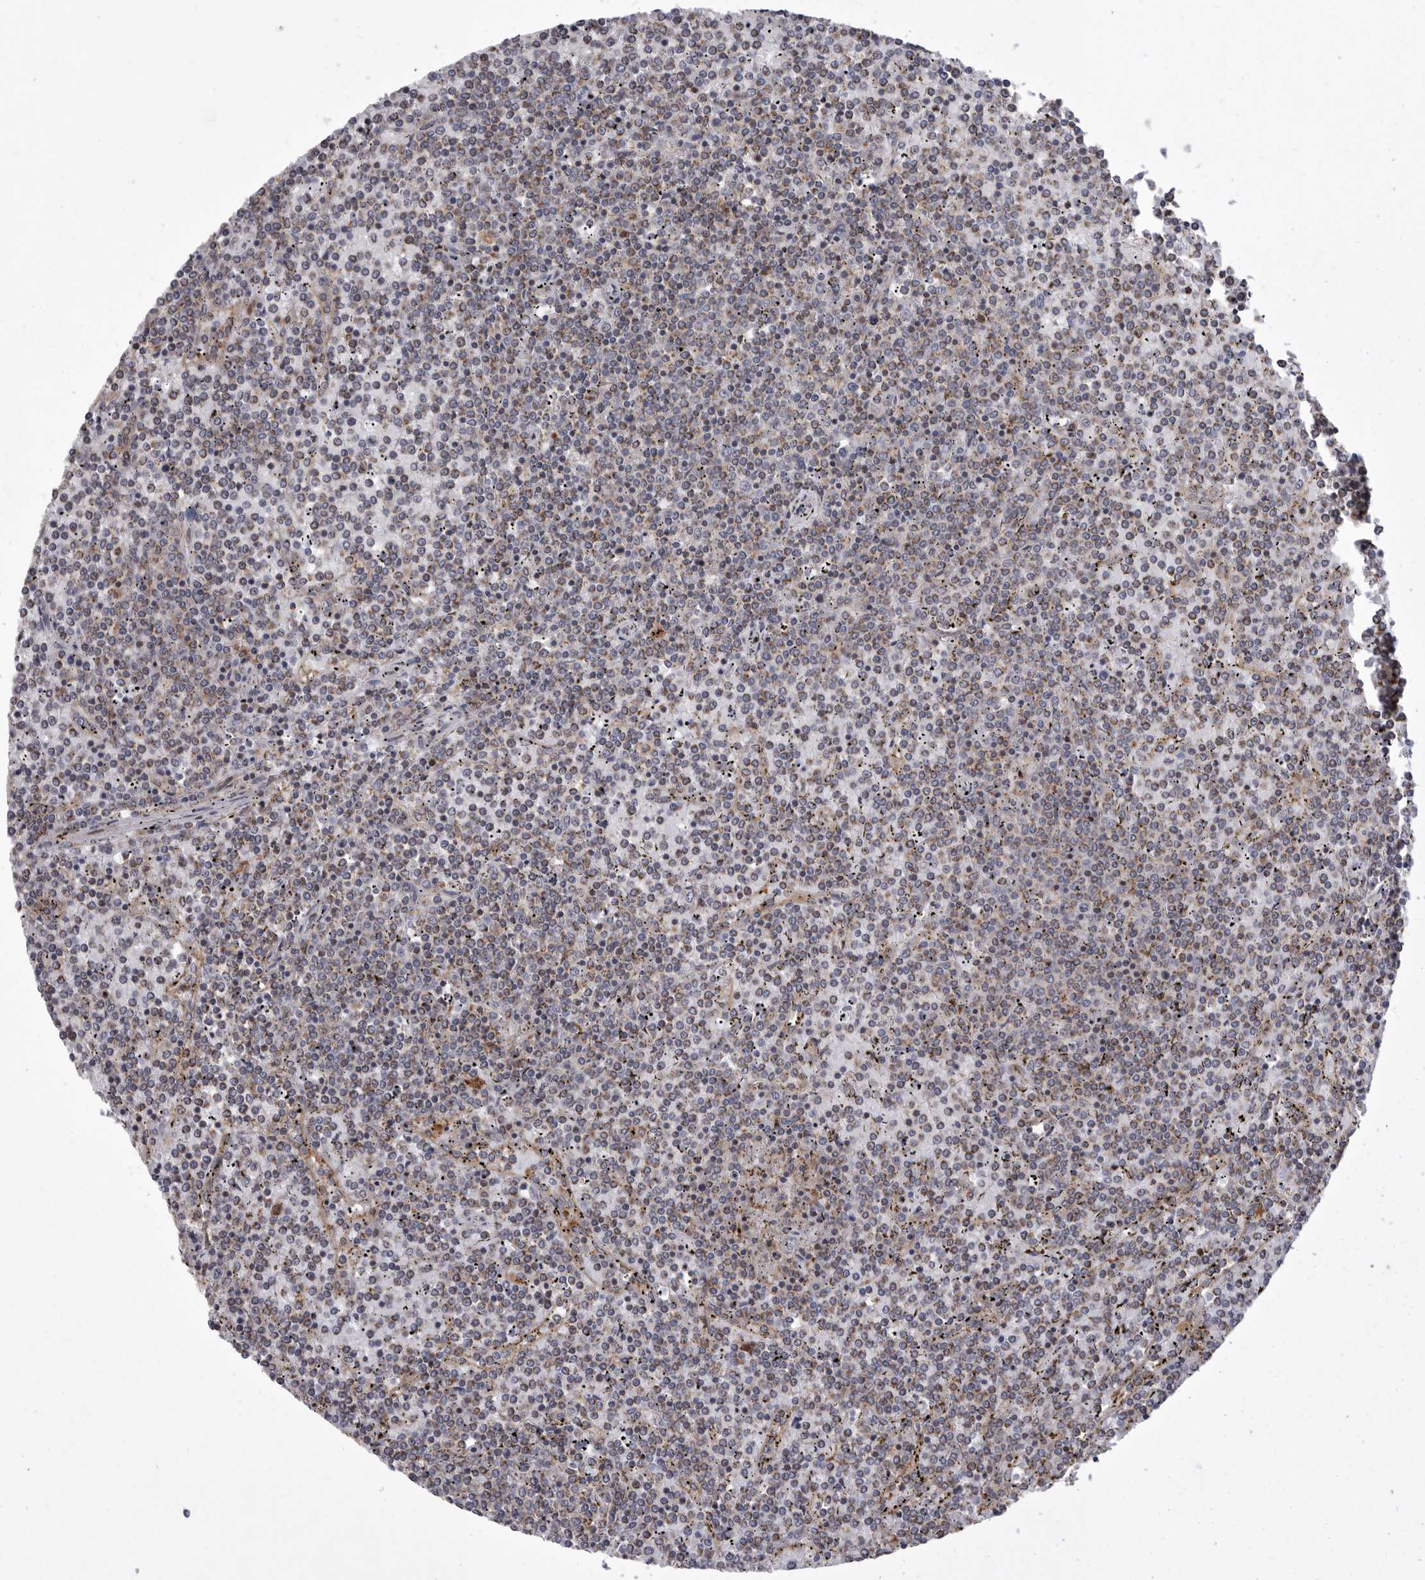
{"staining": {"intensity": "weak", "quantity": "25%-75%", "location": "cytoplasmic/membranous"}, "tissue": "lymphoma", "cell_type": "Tumor cells", "image_type": "cancer", "snomed": [{"axis": "morphology", "description": "Malignant lymphoma, non-Hodgkin's type, Low grade"}, {"axis": "topography", "description": "Spleen"}], "caption": "High-power microscopy captured an immunohistochemistry image of lymphoma, revealing weak cytoplasmic/membranous staining in about 25%-75% of tumor cells. Nuclei are stained in blue.", "gene": "MPZL1", "patient": {"sex": "female", "age": 19}}